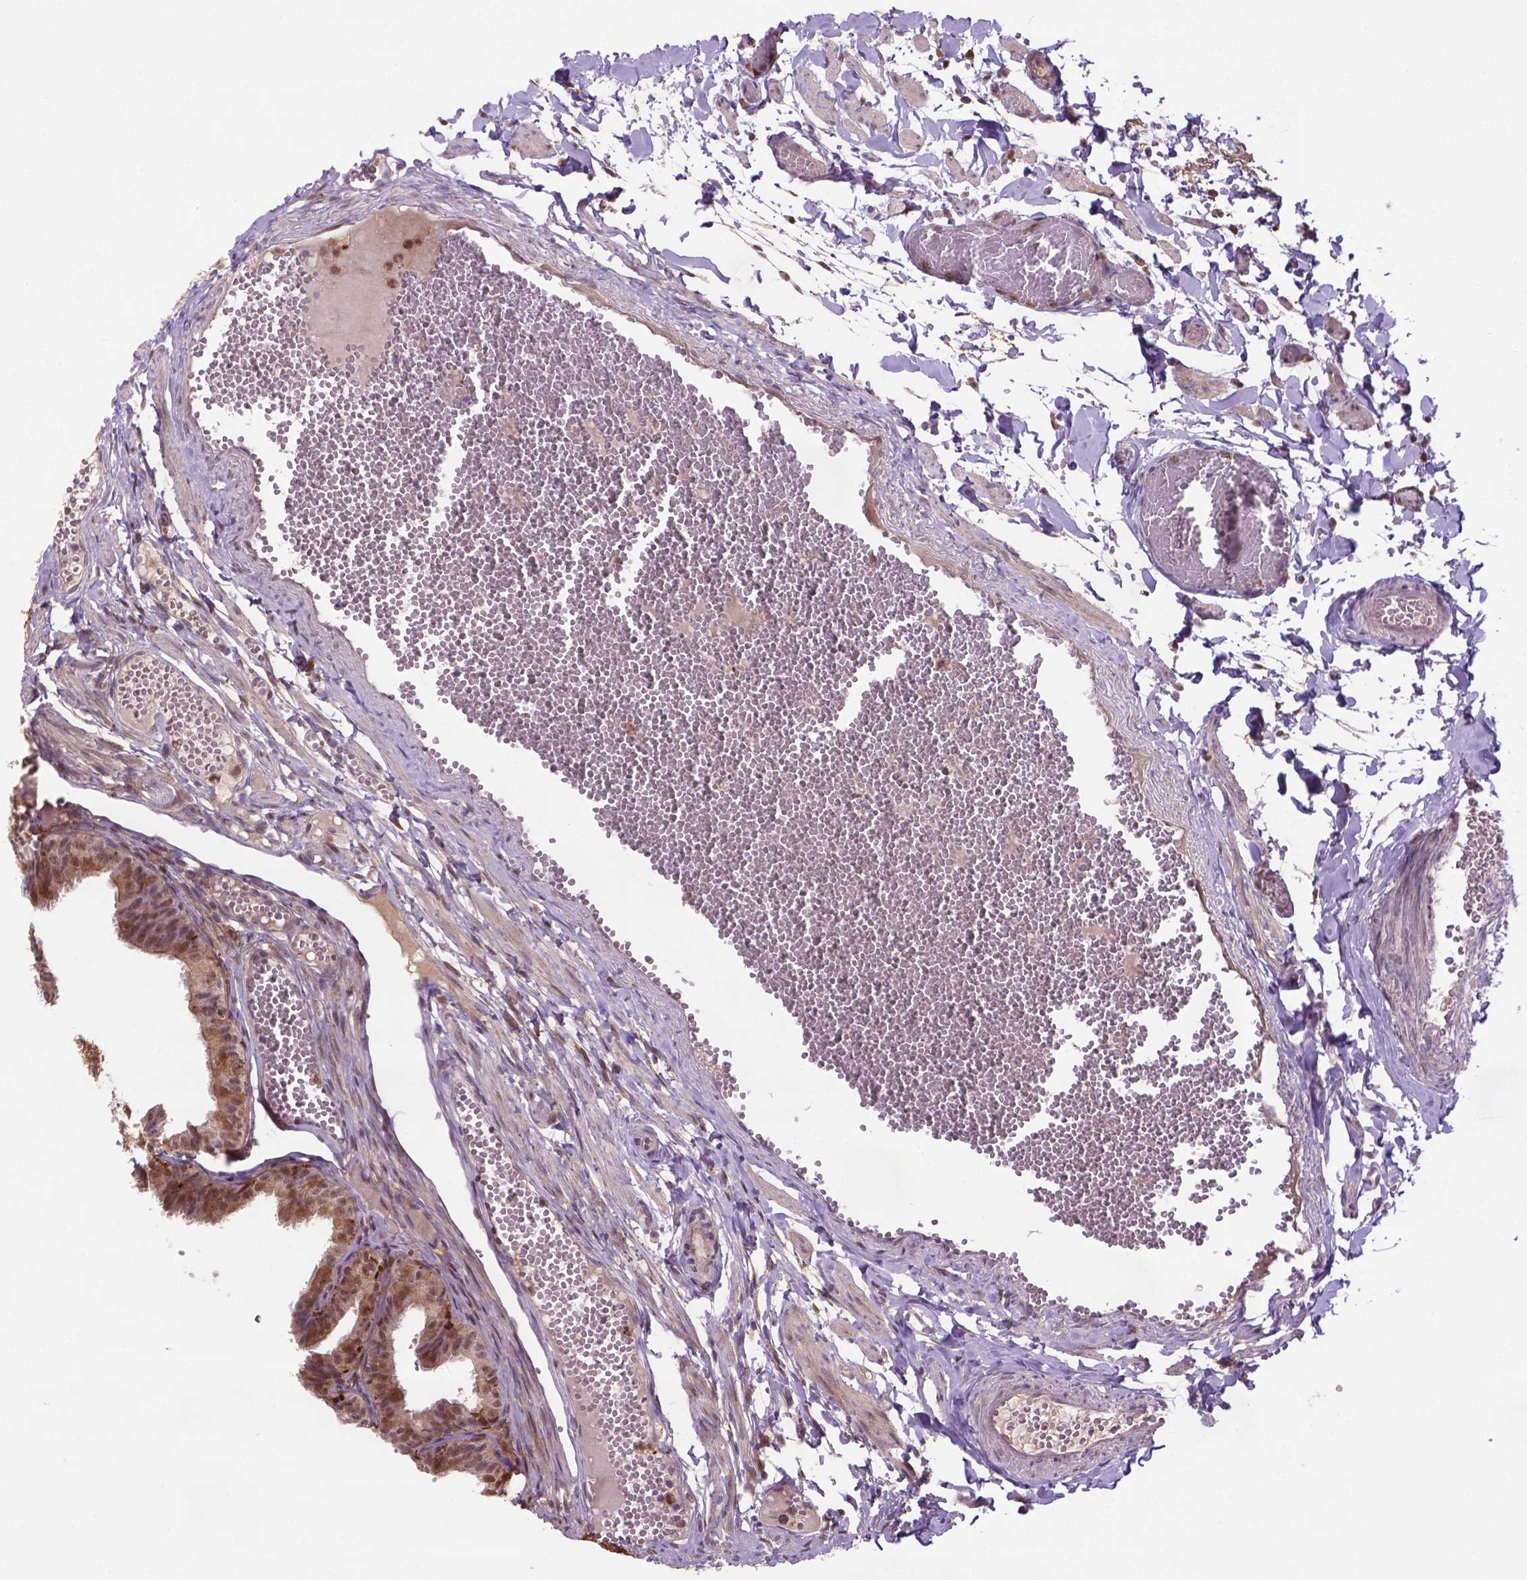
{"staining": {"intensity": "weak", "quantity": "25%-75%", "location": "cytoplasmic/membranous"}, "tissue": "fallopian tube", "cell_type": "Glandular cells", "image_type": "normal", "snomed": [{"axis": "morphology", "description": "Normal tissue, NOS"}, {"axis": "topography", "description": "Fallopian tube"}], "caption": "Glandular cells demonstrate weak cytoplasmic/membranous positivity in about 25%-75% of cells in normal fallopian tube. The staining was performed using DAB (3,3'-diaminobenzidine) to visualize the protein expression in brown, while the nuclei were stained in blue with hematoxylin (Magnification: 20x).", "gene": "PLIN3", "patient": {"sex": "female", "age": 25}}